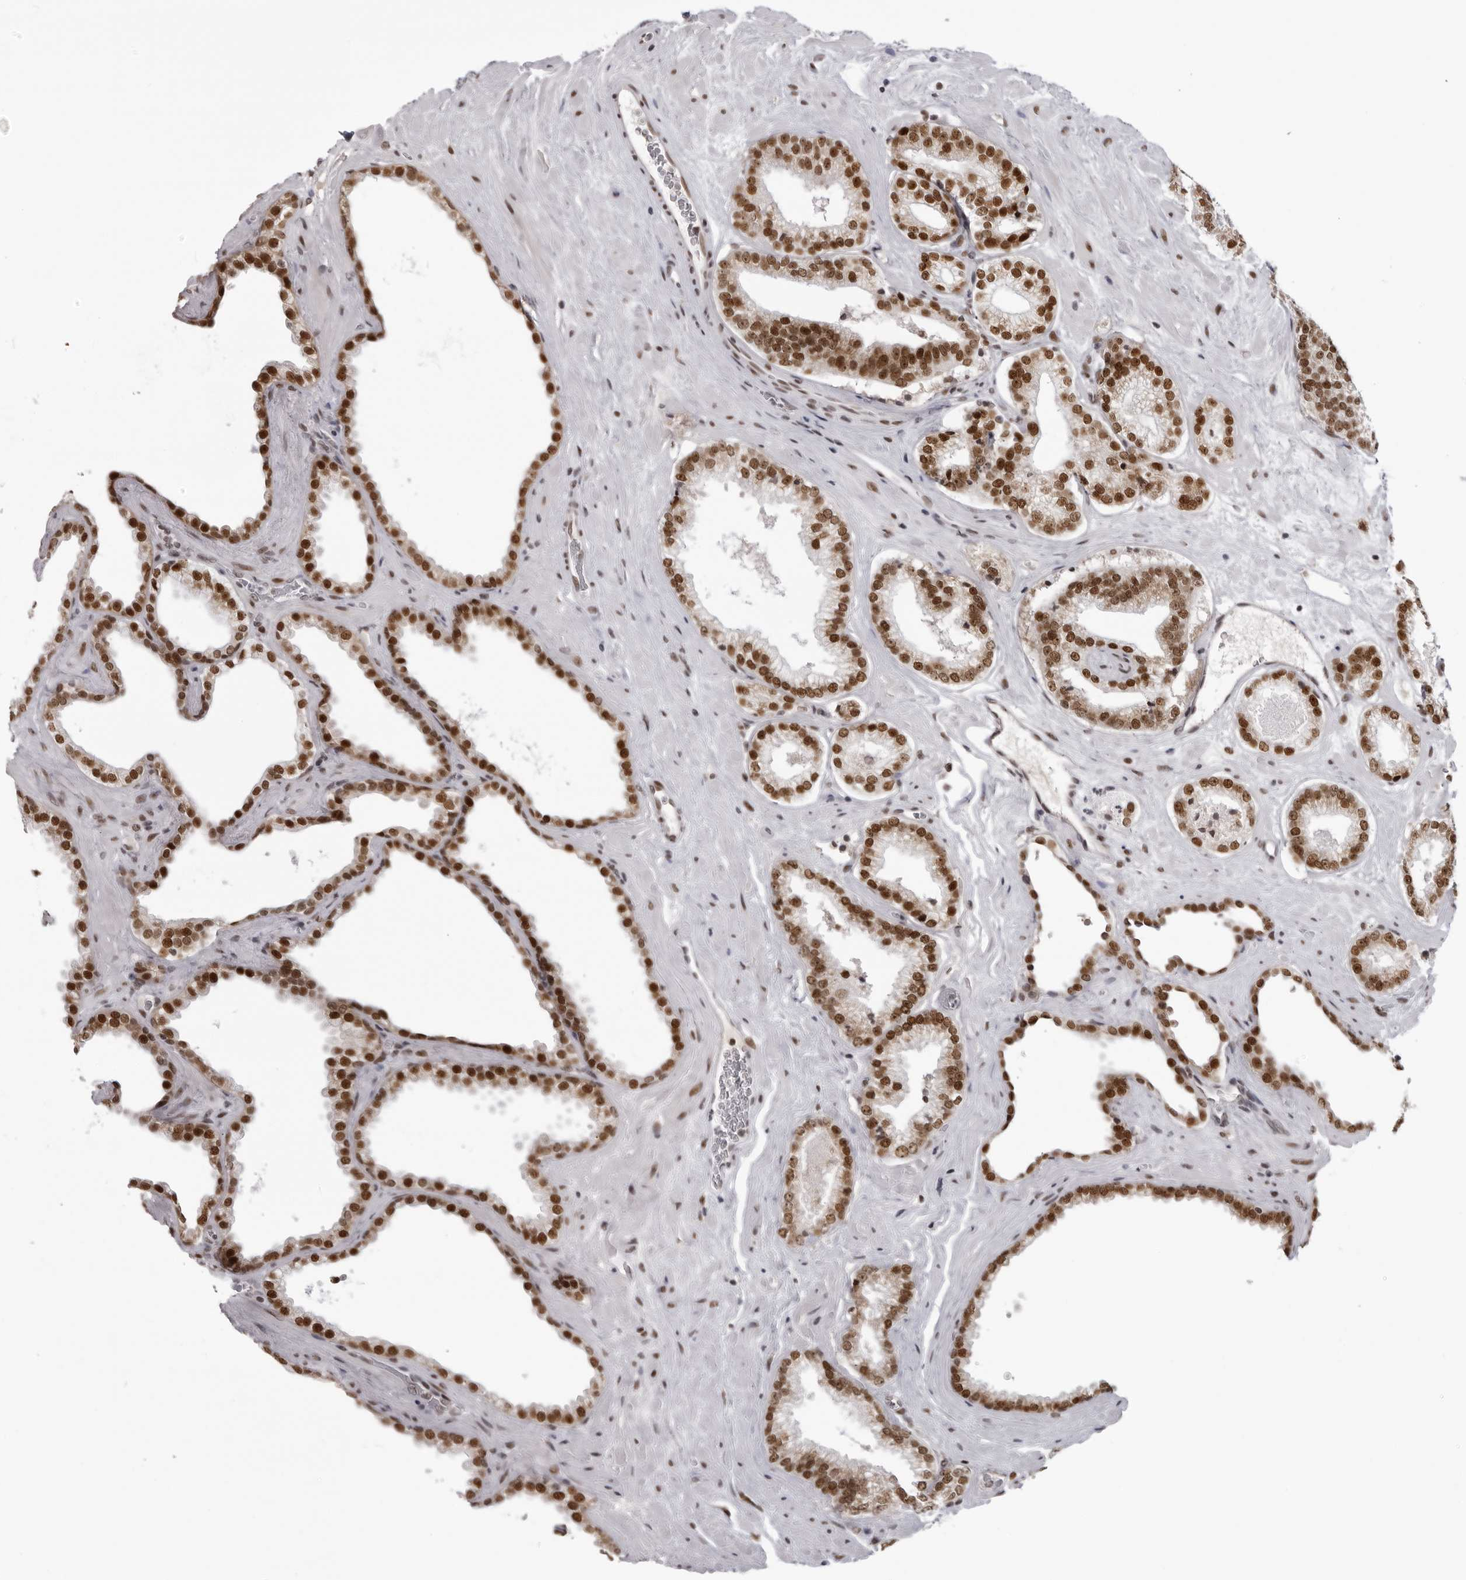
{"staining": {"intensity": "strong", "quantity": ">75%", "location": "nuclear"}, "tissue": "prostate cancer", "cell_type": "Tumor cells", "image_type": "cancer", "snomed": [{"axis": "morphology", "description": "Adenocarcinoma, Low grade"}, {"axis": "topography", "description": "Prostate"}], "caption": "A brown stain labels strong nuclear expression of a protein in adenocarcinoma (low-grade) (prostate) tumor cells.", "gene": "HEXIM2", "patient": {"sex": "male", "age": 62}}